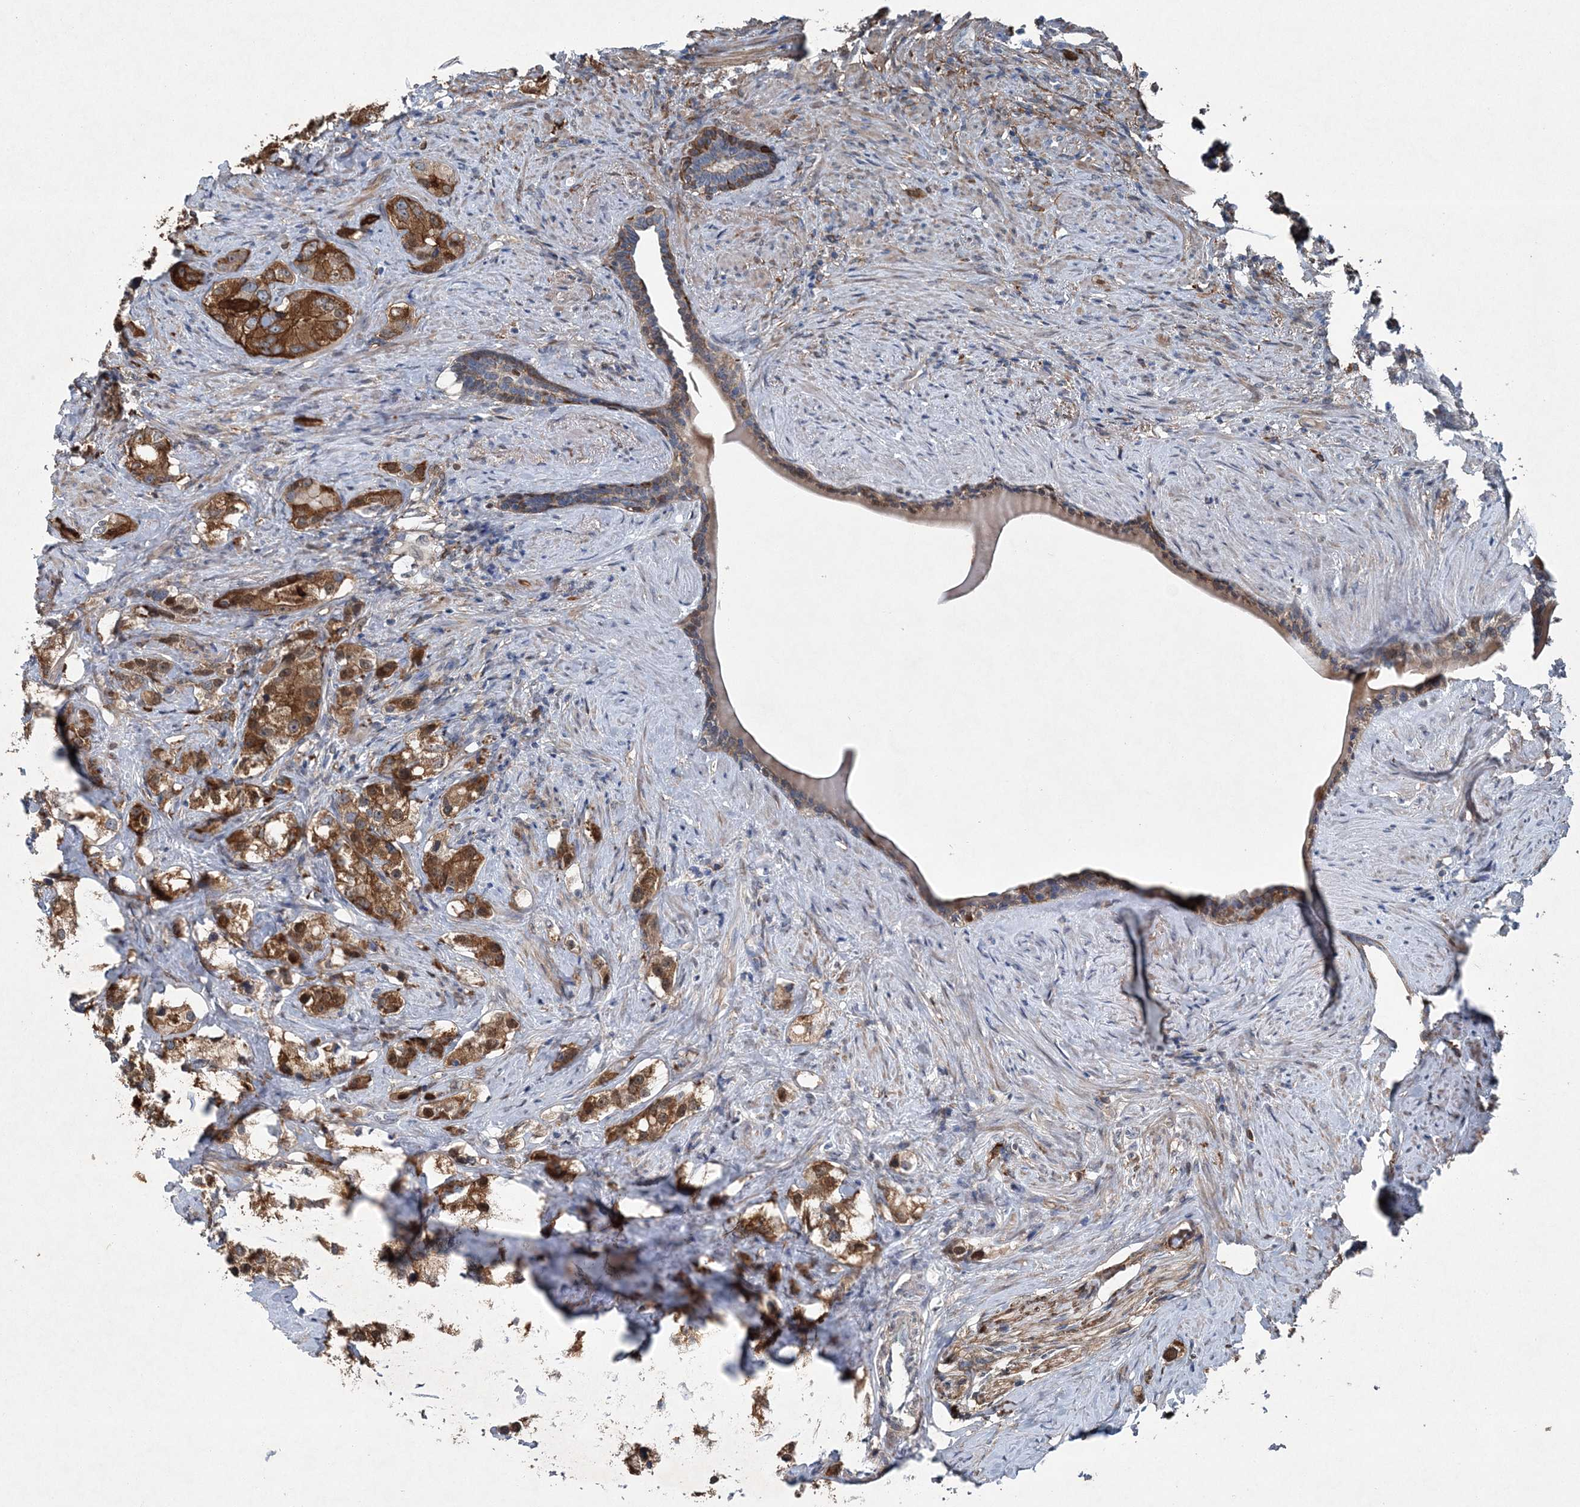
{"staining": {"intensity": "strong", "quantity": ">75%", "location": "cytoplasmic/membranous"}, "tissue": "prostate cancer", "cell_type": "Tumor cells", "image_type": "cancer", "snomed": [{"axis": "morphology", "description": "Adenocarcinoma, High grade"}, {"axis": "topography", "description": "Prostate"}], "caption": "There is high levels of strong cytoplasmic/membranous expression in tumor cells of prostate cancer, as demonstrated by immunohistochemical staining (brown color).", "gene": "SPOPL", "patient": {"sex": "male", "age": 63}}